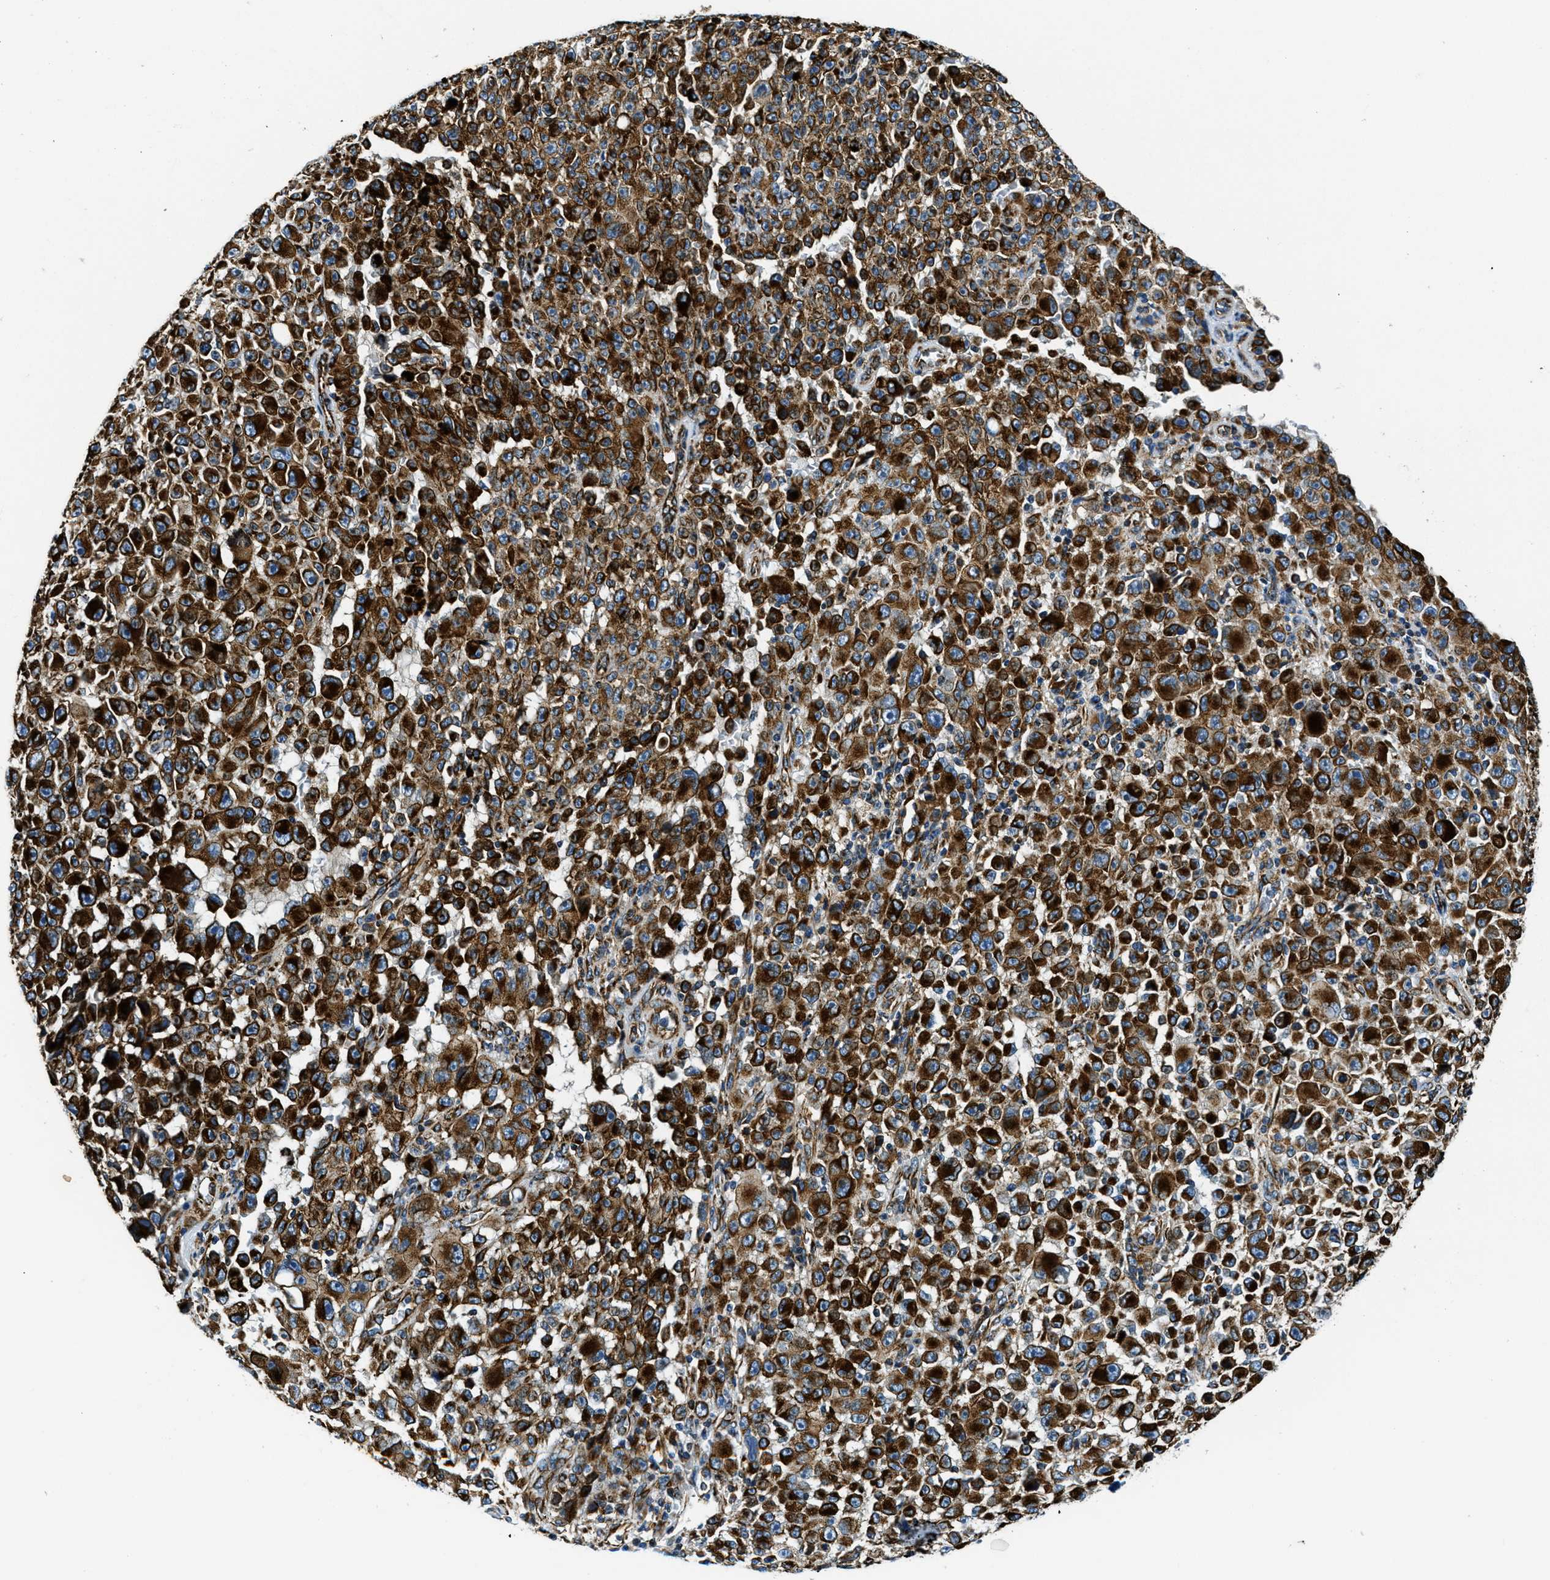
{"staining": {"intensity": "strong", "quantity": ">75%", "location": "cytoplasmic/membranous"}, "tissue": "melanoma", "cell_type": "Tumor cells", "image_type": "cancer", "snomed": [{"axis": "morphology", "description": "Malignant melanoma, NOS"}, {"axis": "topography", "description": "Skin"}], "caption": "Melanoma stained with immunohistochemistry (IHC) exhibits strong cytoplasmic/membranous positivity in approximately >75% of tumor cells.", "gene": "GNS", "patient": {"sex": "female", "age": 82}}